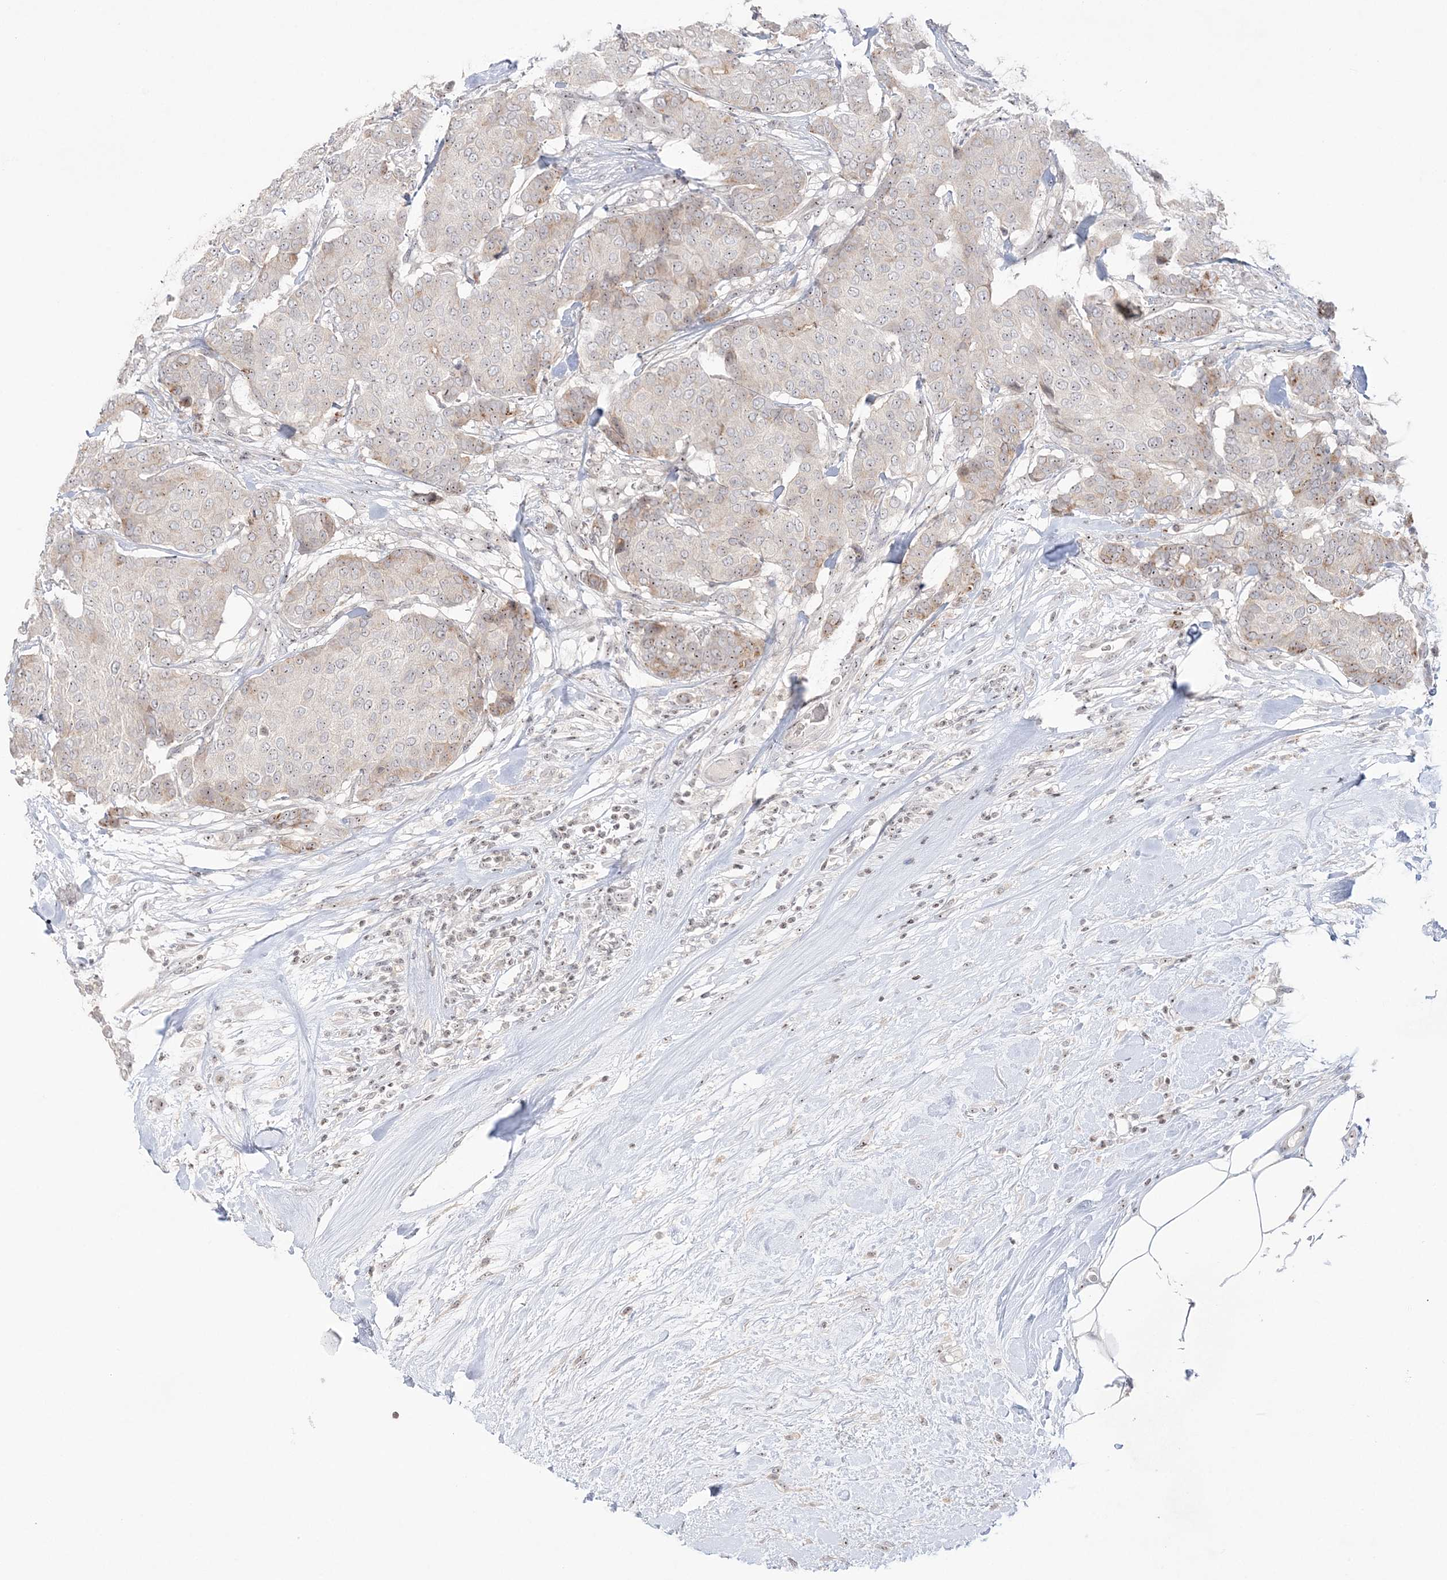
{"staining": {"intensity": "weak", "quantity": "<25%", "location": "nuclear"}, "tissue": "breast cancer", "cell_type": "Tumor cells", "image_type": "cancer", "snomed": [{"axis": "morphology", "description": "Duct carcinoma"}, {"axis": "topography", "description": "Breast"}], "caption": "Immunohistochemistry micrograph of neoplastic tissue: breast cancer stained with DAB (3,3'-diaminobenzidine) exhibits no significant protein expression in tumor cells.", "gene": "SH3BP4", "patient": {"sex": "female", "age": 75}}